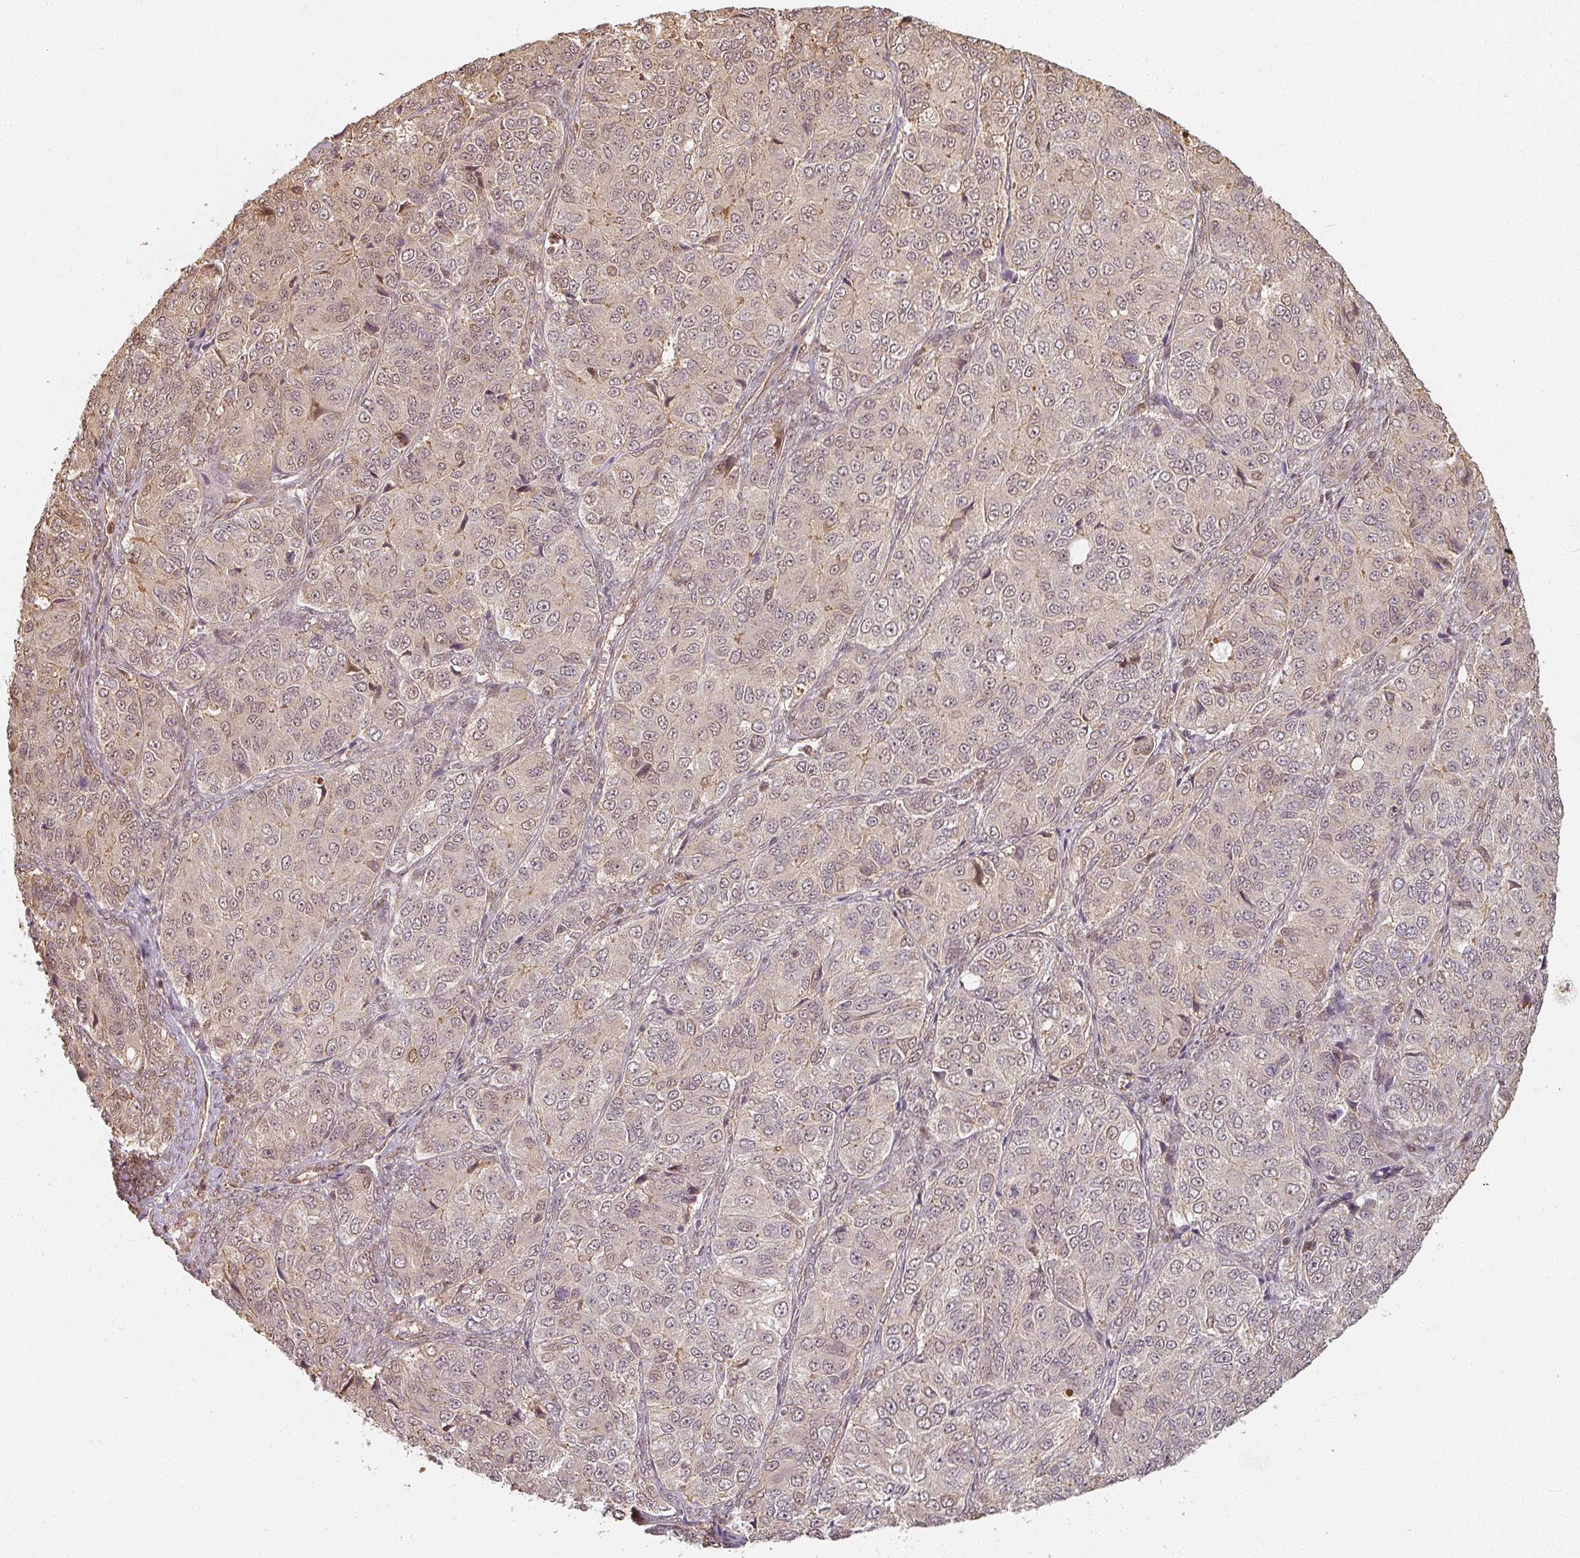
{"staining": {"intensity": "weak", "quantity": ">75%", "location": "nuclear"}, "tissue": "ovarian cancer", "cell_type": "Tumor cells", "image_type": "cancer", "snomed": [{"axis": "morphology", "description": "Carcinoma, endometroid"}, {"axis": "topography", "description": "Ovary"}], "caption": "Immunohistochemistry (DAB) staining of ovarian cancer (endometroid carcinoma) demonstrates weak nuclear protein positivity in approximately >75% of tumor cells.", "gene": "MED19", "patient": {"sex": "female", "age": 51}}